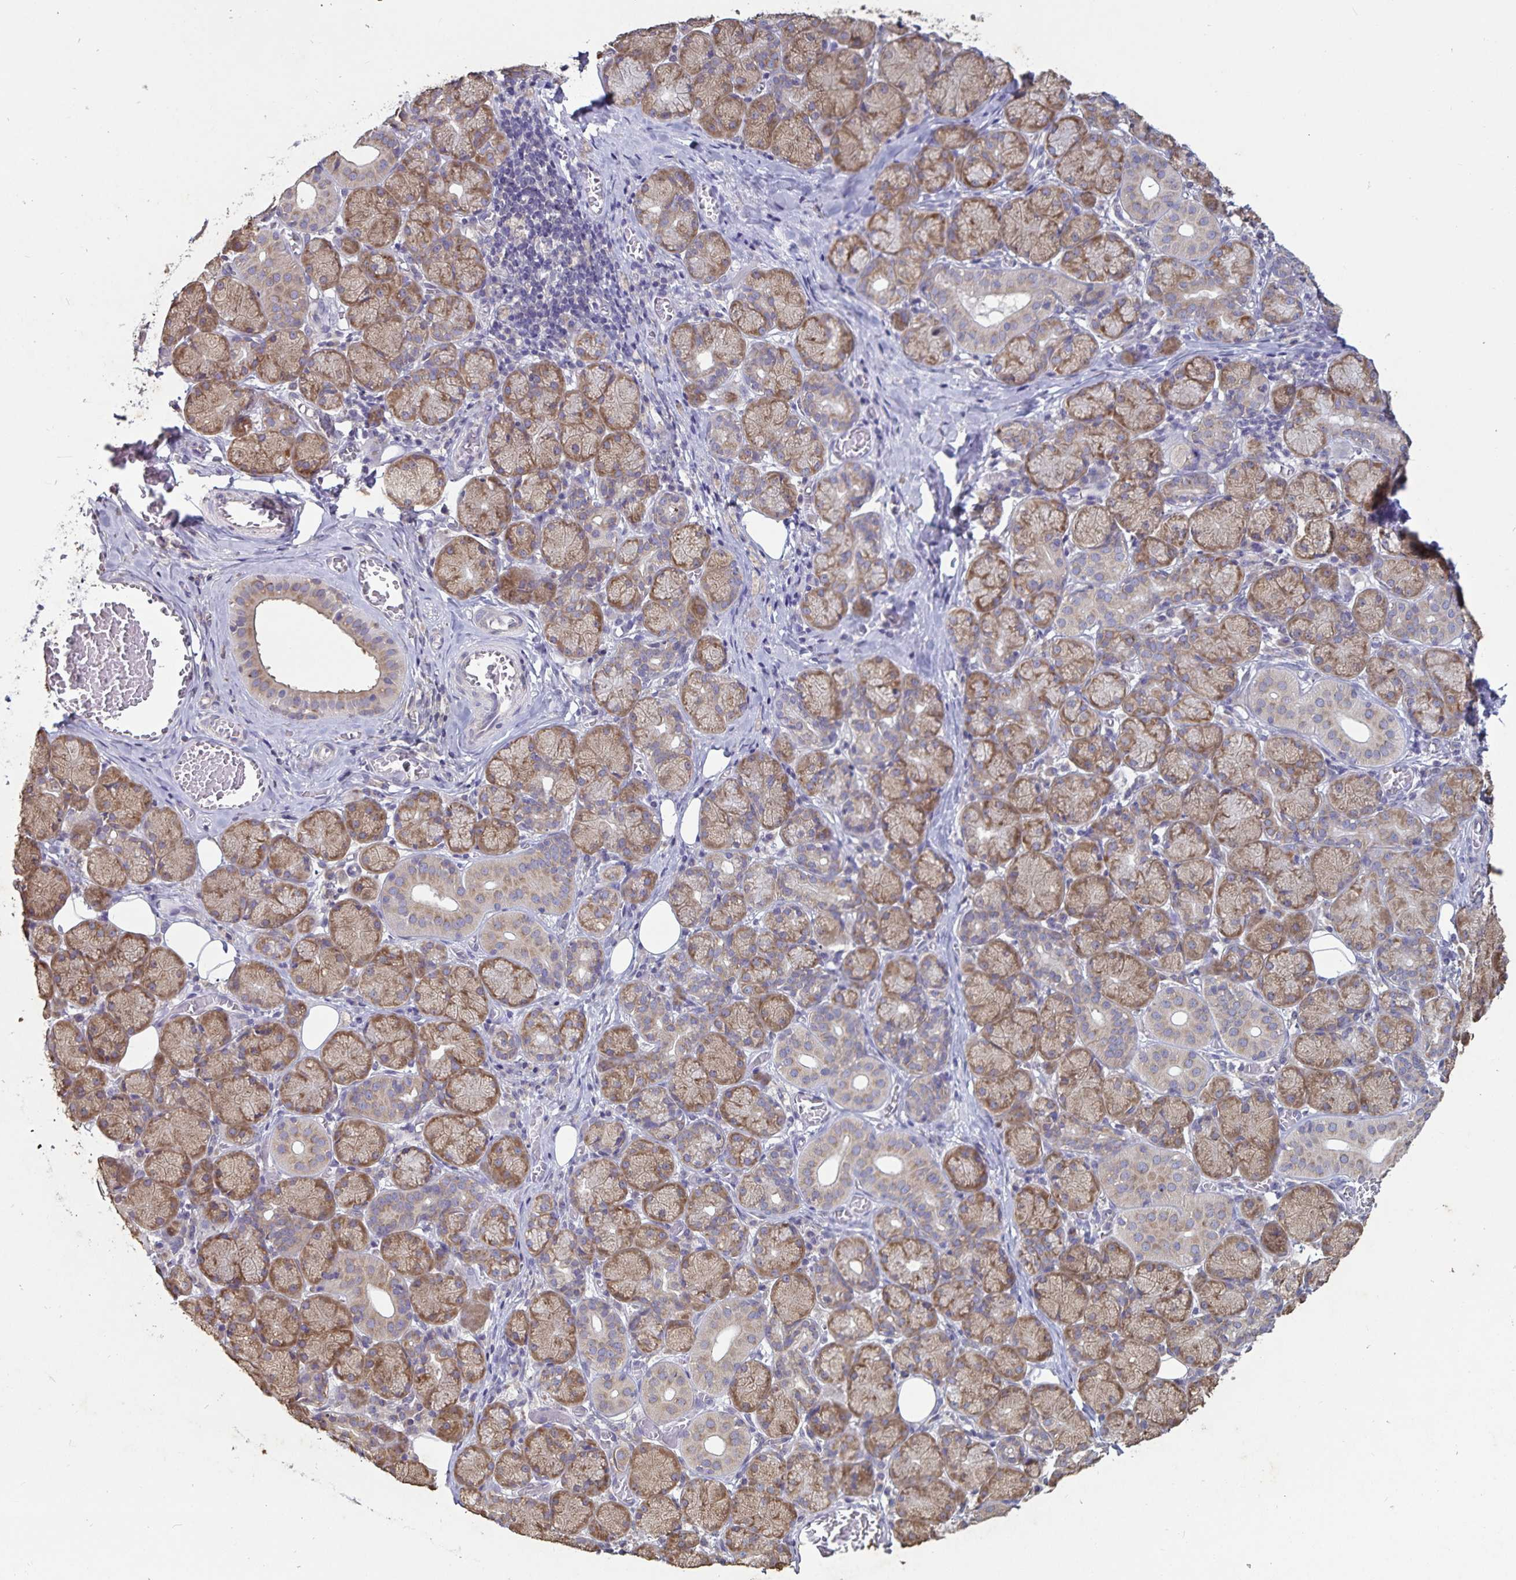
{"staining": {"intensity": "moderate", "quantity": "25%-75%", "location": "cytoplasmic/membranous"}, "tissue": "salivary gland", "cell_type": "Glandular cells", "image_type": "normal", "snomed": [{"axis": "morphology", "description": "Normal tissue, NOS"}, {"axis": "topography", "description": "Salivary gland"}, {"axis": "topography", "description": "Peripheral nerve tissue"}], "caption": "Immunohistochemistry of normal salivary gland shows medium levels of moderate cytoplasmic/membranous positivity in approximately 25%-75% of glandular cells.", "gene": "FAM120A", "patient": {"sex": "female", "age": 24}}